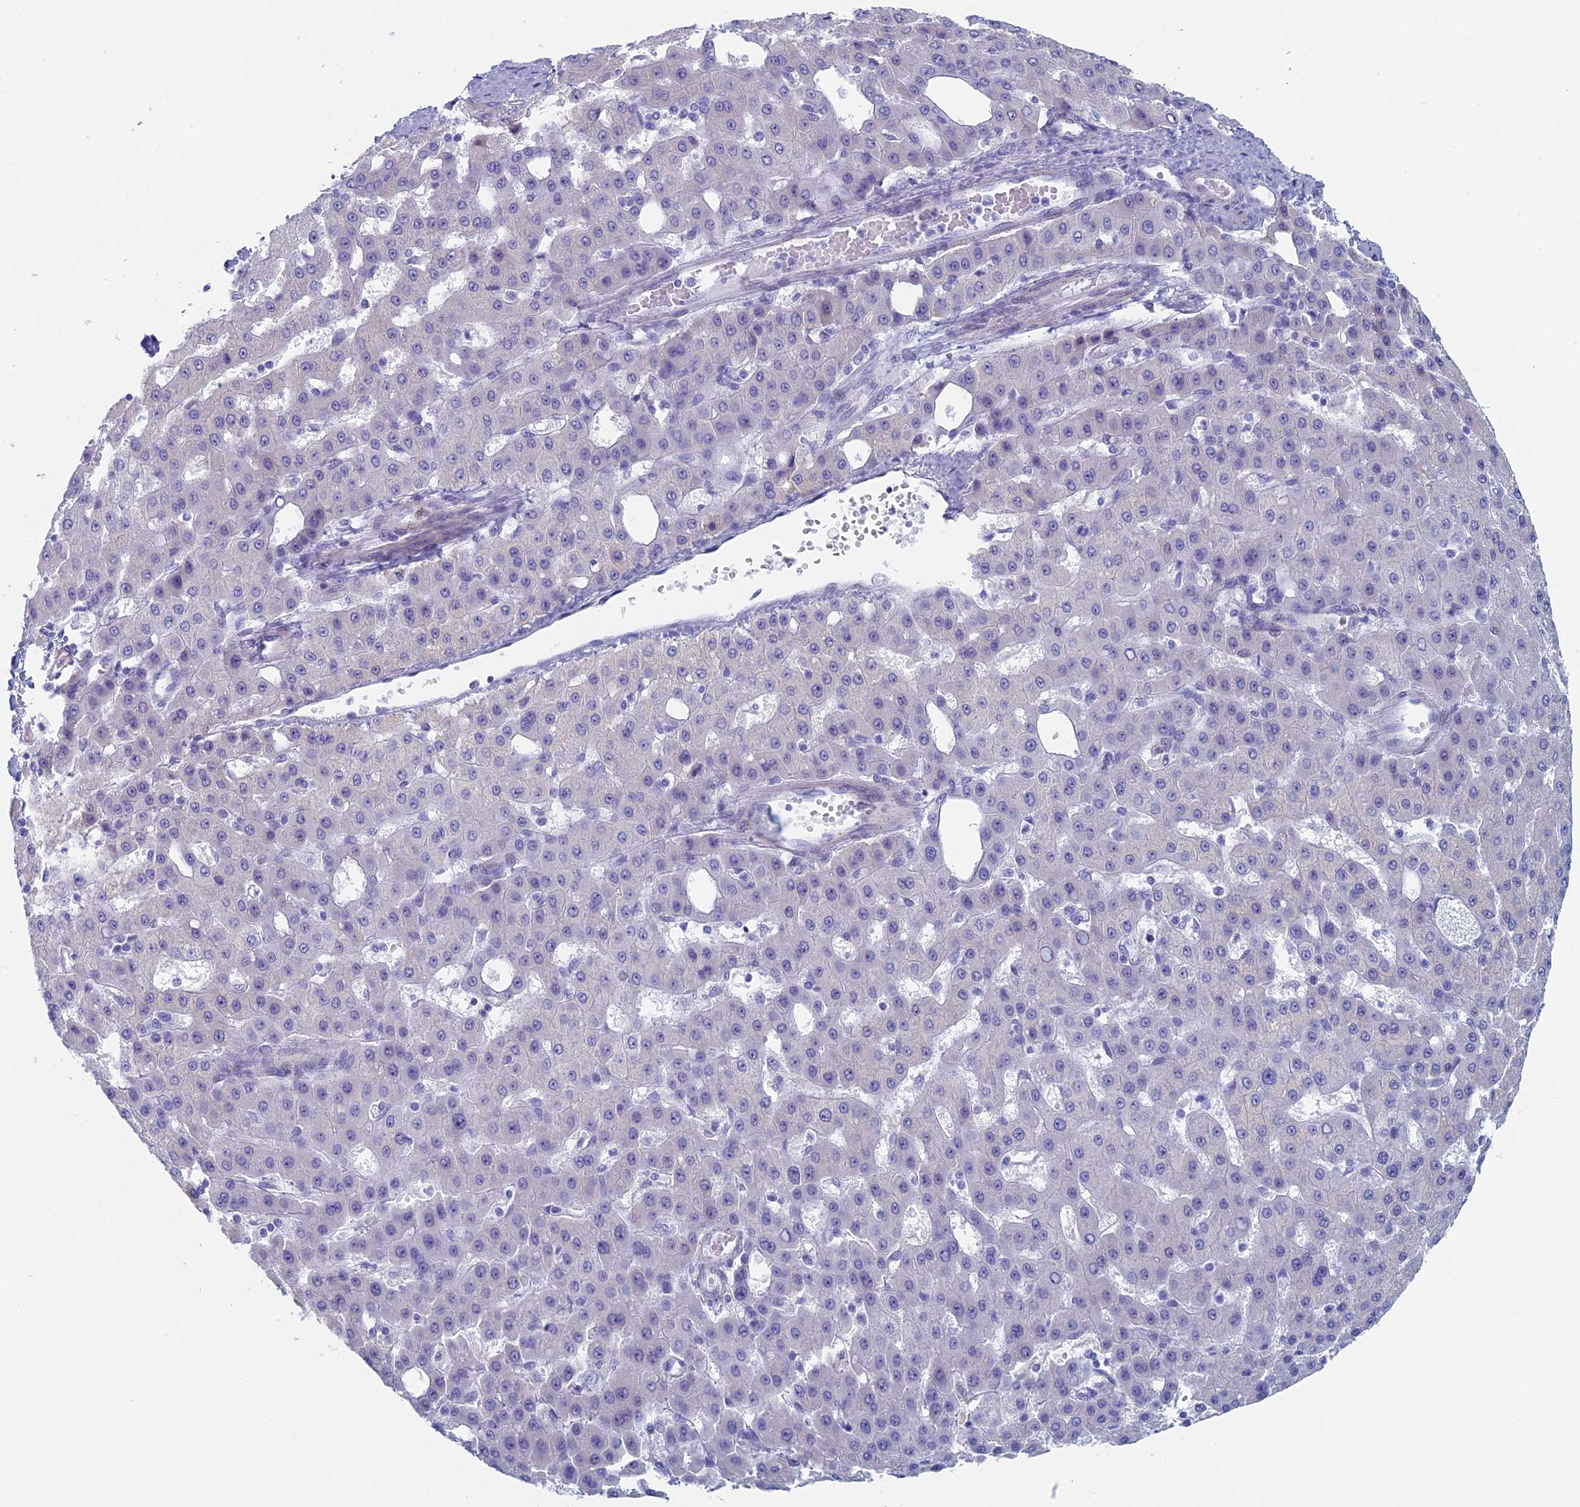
{"staining": {"intensity": "negative", "quantity": "none", "location": "none"}, "tissue": "liver cancer", "cell_type": "Tumor cells", "image_type": "cancer", "snomed": [{"axis": "morphology", "description": "Carcinoma, Hepatocellular, NOS"}, {"axis": "topography", "description": "Liver"}], "caption": "A histopathology image of human hepatocellular carcinoma (liver) is negative for staining in tumor cells.", "gene": "MAGEB6", "patient": {"sex": "male", "age": 47}}